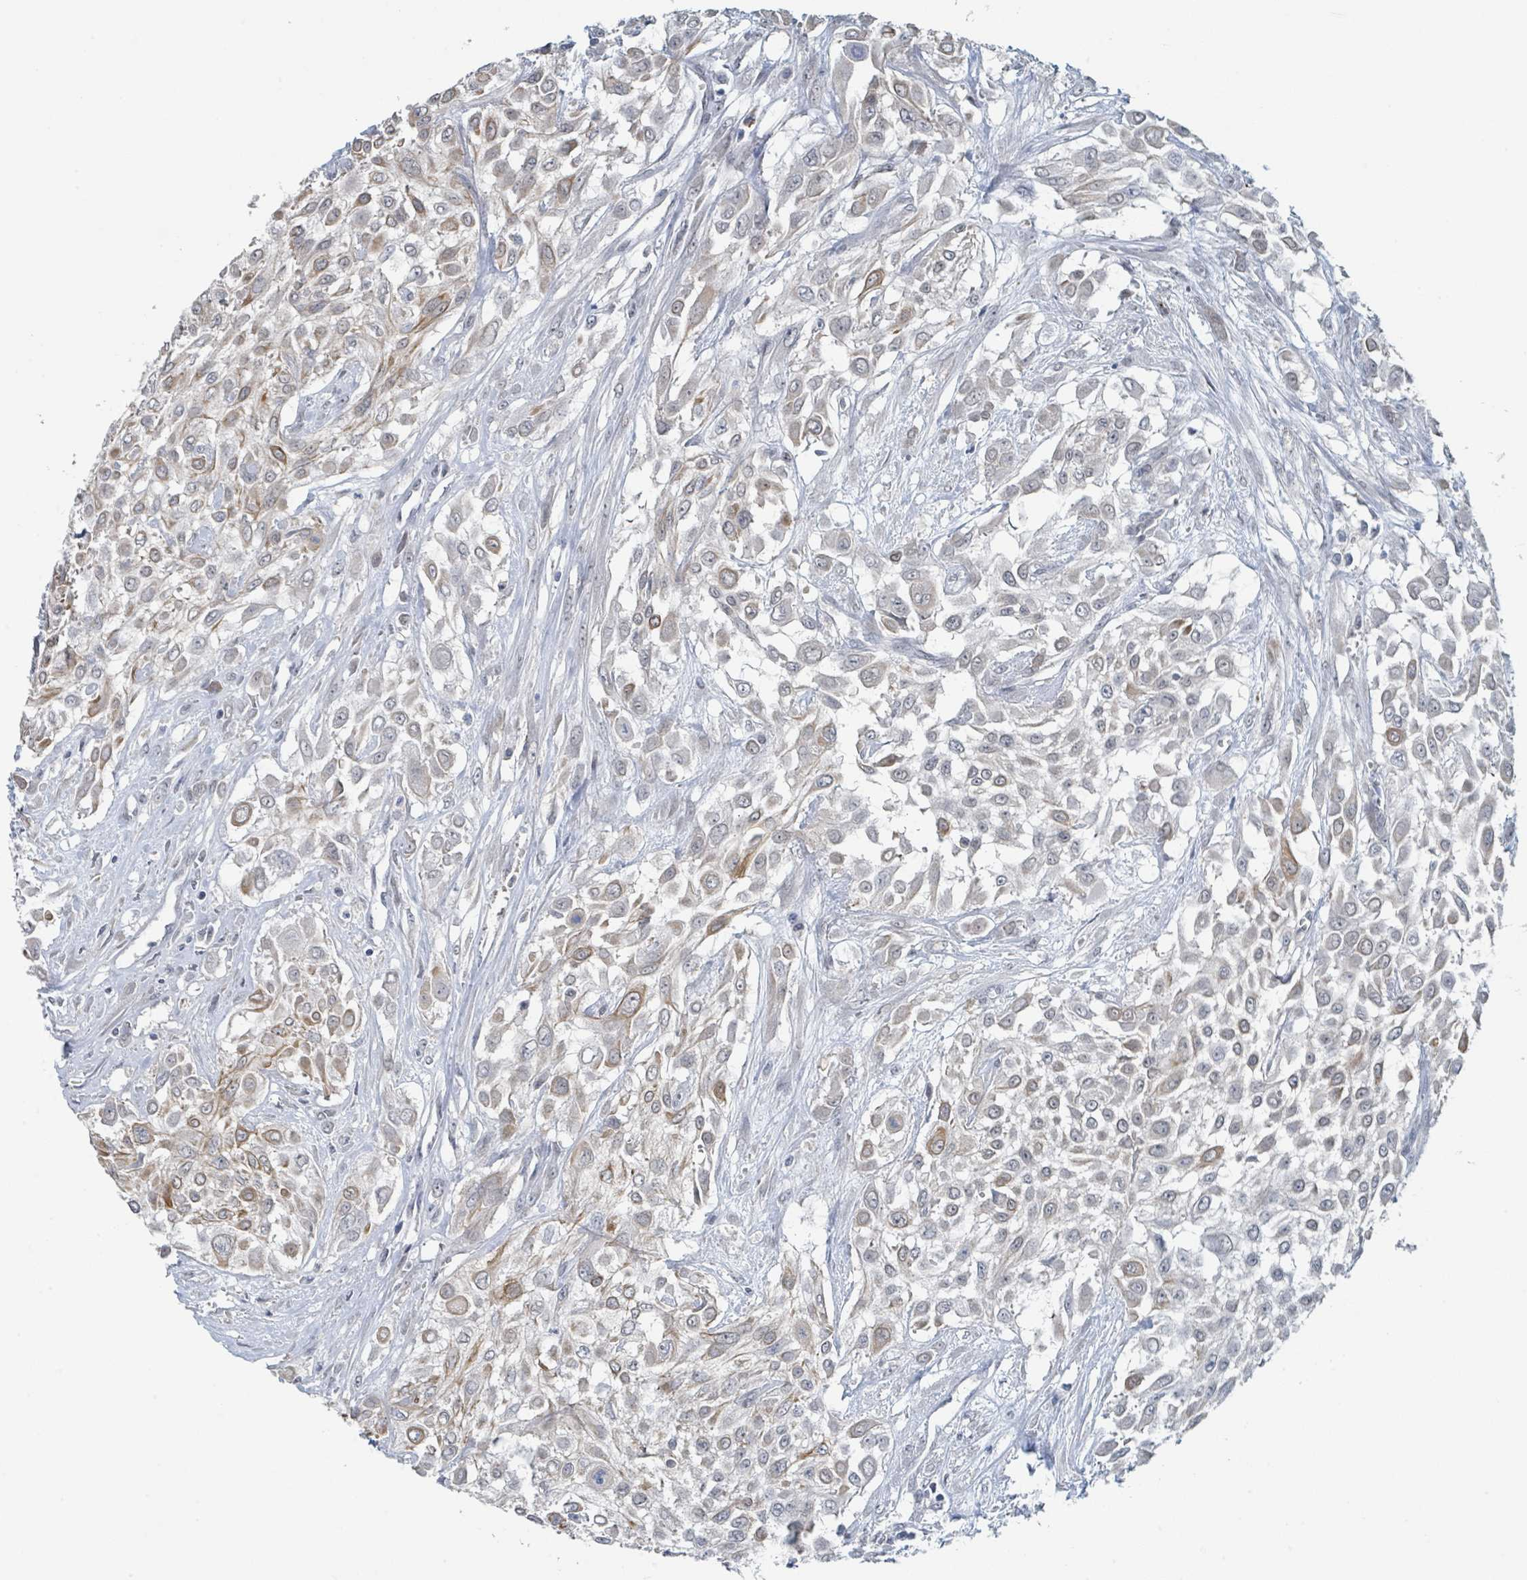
{"staining": {"intensity": "moderate", "quantity": "25%-75%", "location": "cytoplasmic/membranous"}, "tissue": "urothelial cancer", "cell_type": "Tumor cells", "image_type": "cancer", "snomed": [{"axis": "morphology", "description": "Urothelial carcinoma, High grade"}, {"axis": "topography", "description": "Urinary bladder"}], "caption": "A micrograph showing moderate cytoplasmic/membranous positivity in approximately 25%-75% of tumor cells in urothelial cancer, as visualized by brown immunohistochemical staining.", "gene": "ANKRD55", "patient": {"sex": "male", "age": 57}}